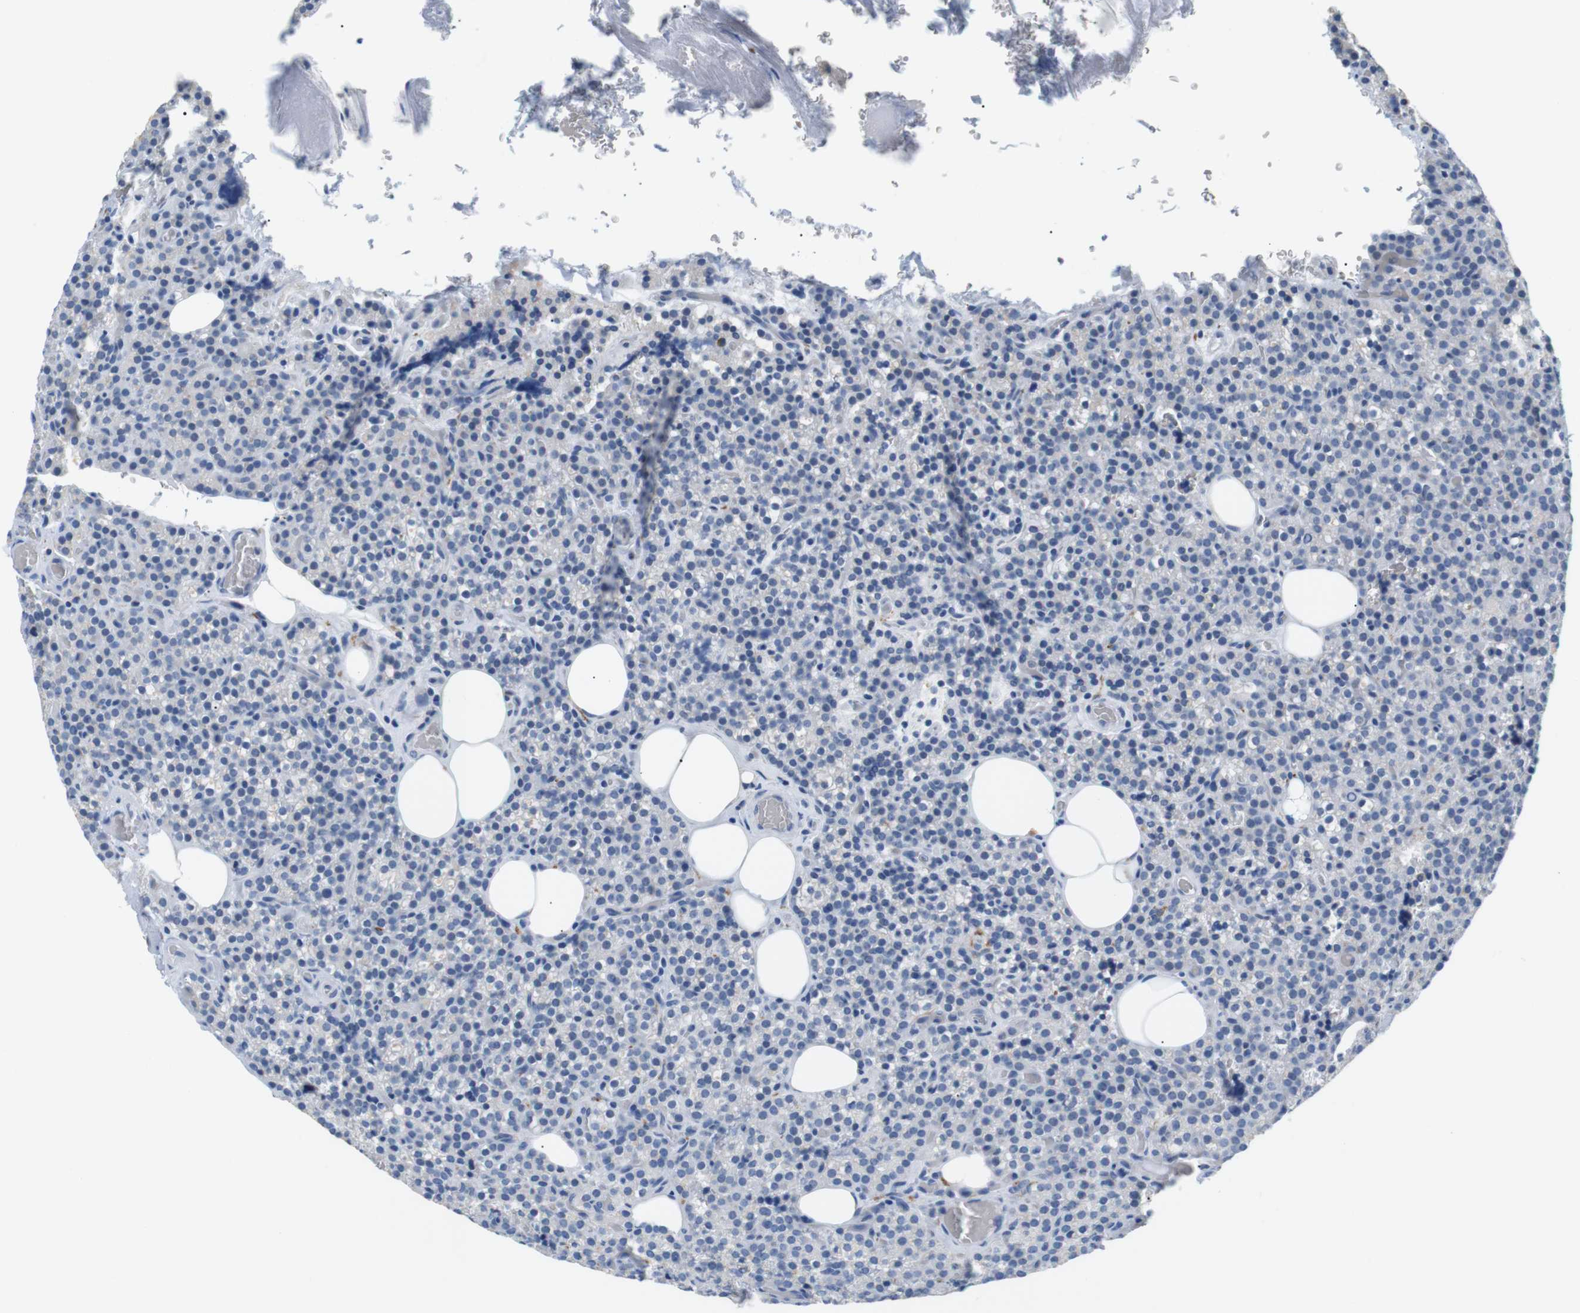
{"staining": {"intensity": "negative", "quantity": "none", "location": "none"}, "tissue": "parathyroid gland", "cell_type": "Glandular cells", "image_type": "normal", "snomed": [{"axis": "morphology", "description": "Normal tissue, NOS"}, {"axis": "topography", "description": "Parathyroid gland"}], "caption": "This is an immunohistochemistry (IHC) micrograph of normal parathyroid gland. There is no positivity in glandular cells.", "gene": "FCGRT", "patient": {"sex": "female", "age": 47}}